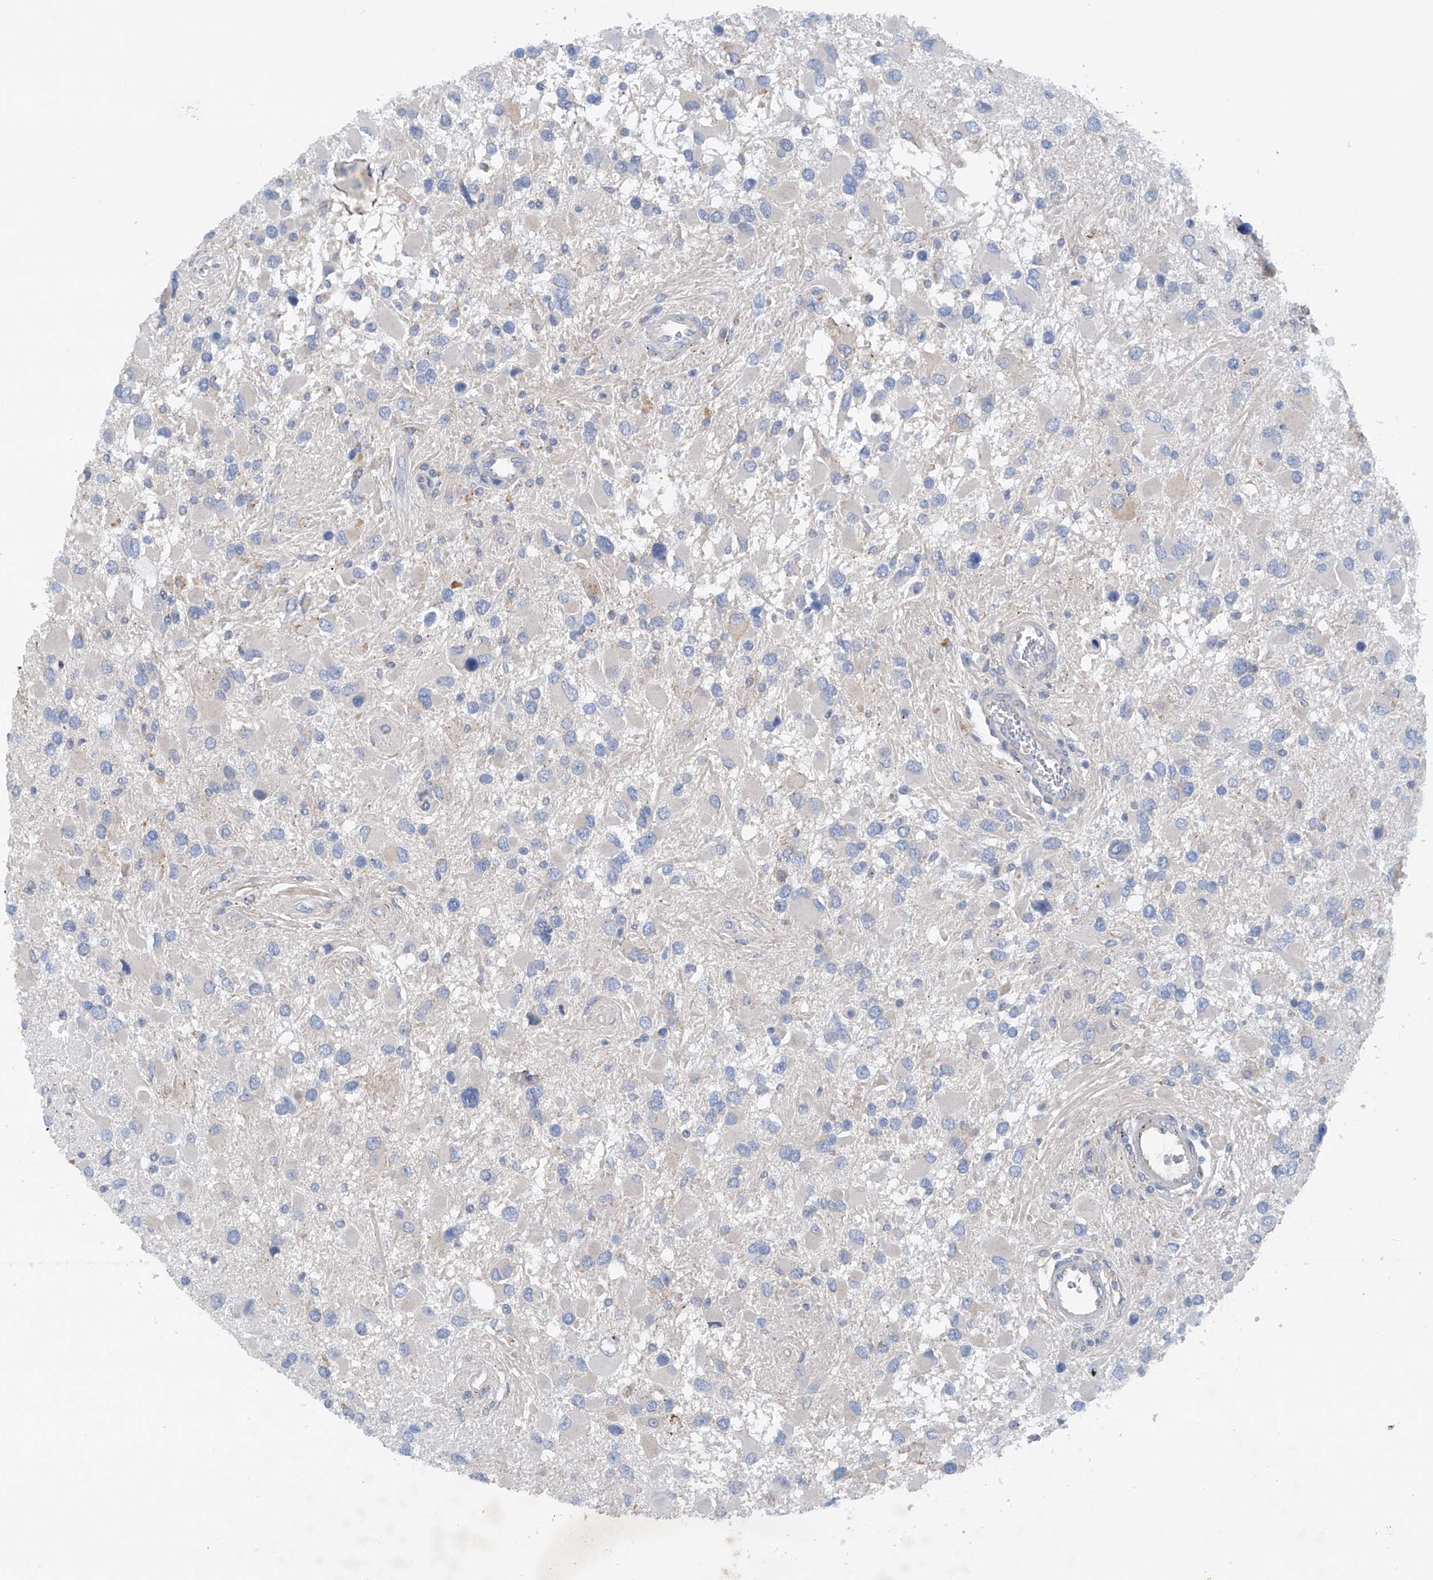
{"staining": {"intensity": "negative", "quantity": "none", "location": "none"}, "tissue": "glioma", "cell_type": "Tumor cells", "image_type": "cancer", "snomed": [{"axis": "morphology", "description": "Glioma, malignant, High grade"}, {"axis": "topography", "description": "Brain"}], "caption": "A high-resolution micrograph shows IHC staining of malignant glioma (high-grade), which exhibits no significant expression in tumor cells.", "gene": "CEP85L", "patient": {"sex": "male", "age": 53}}